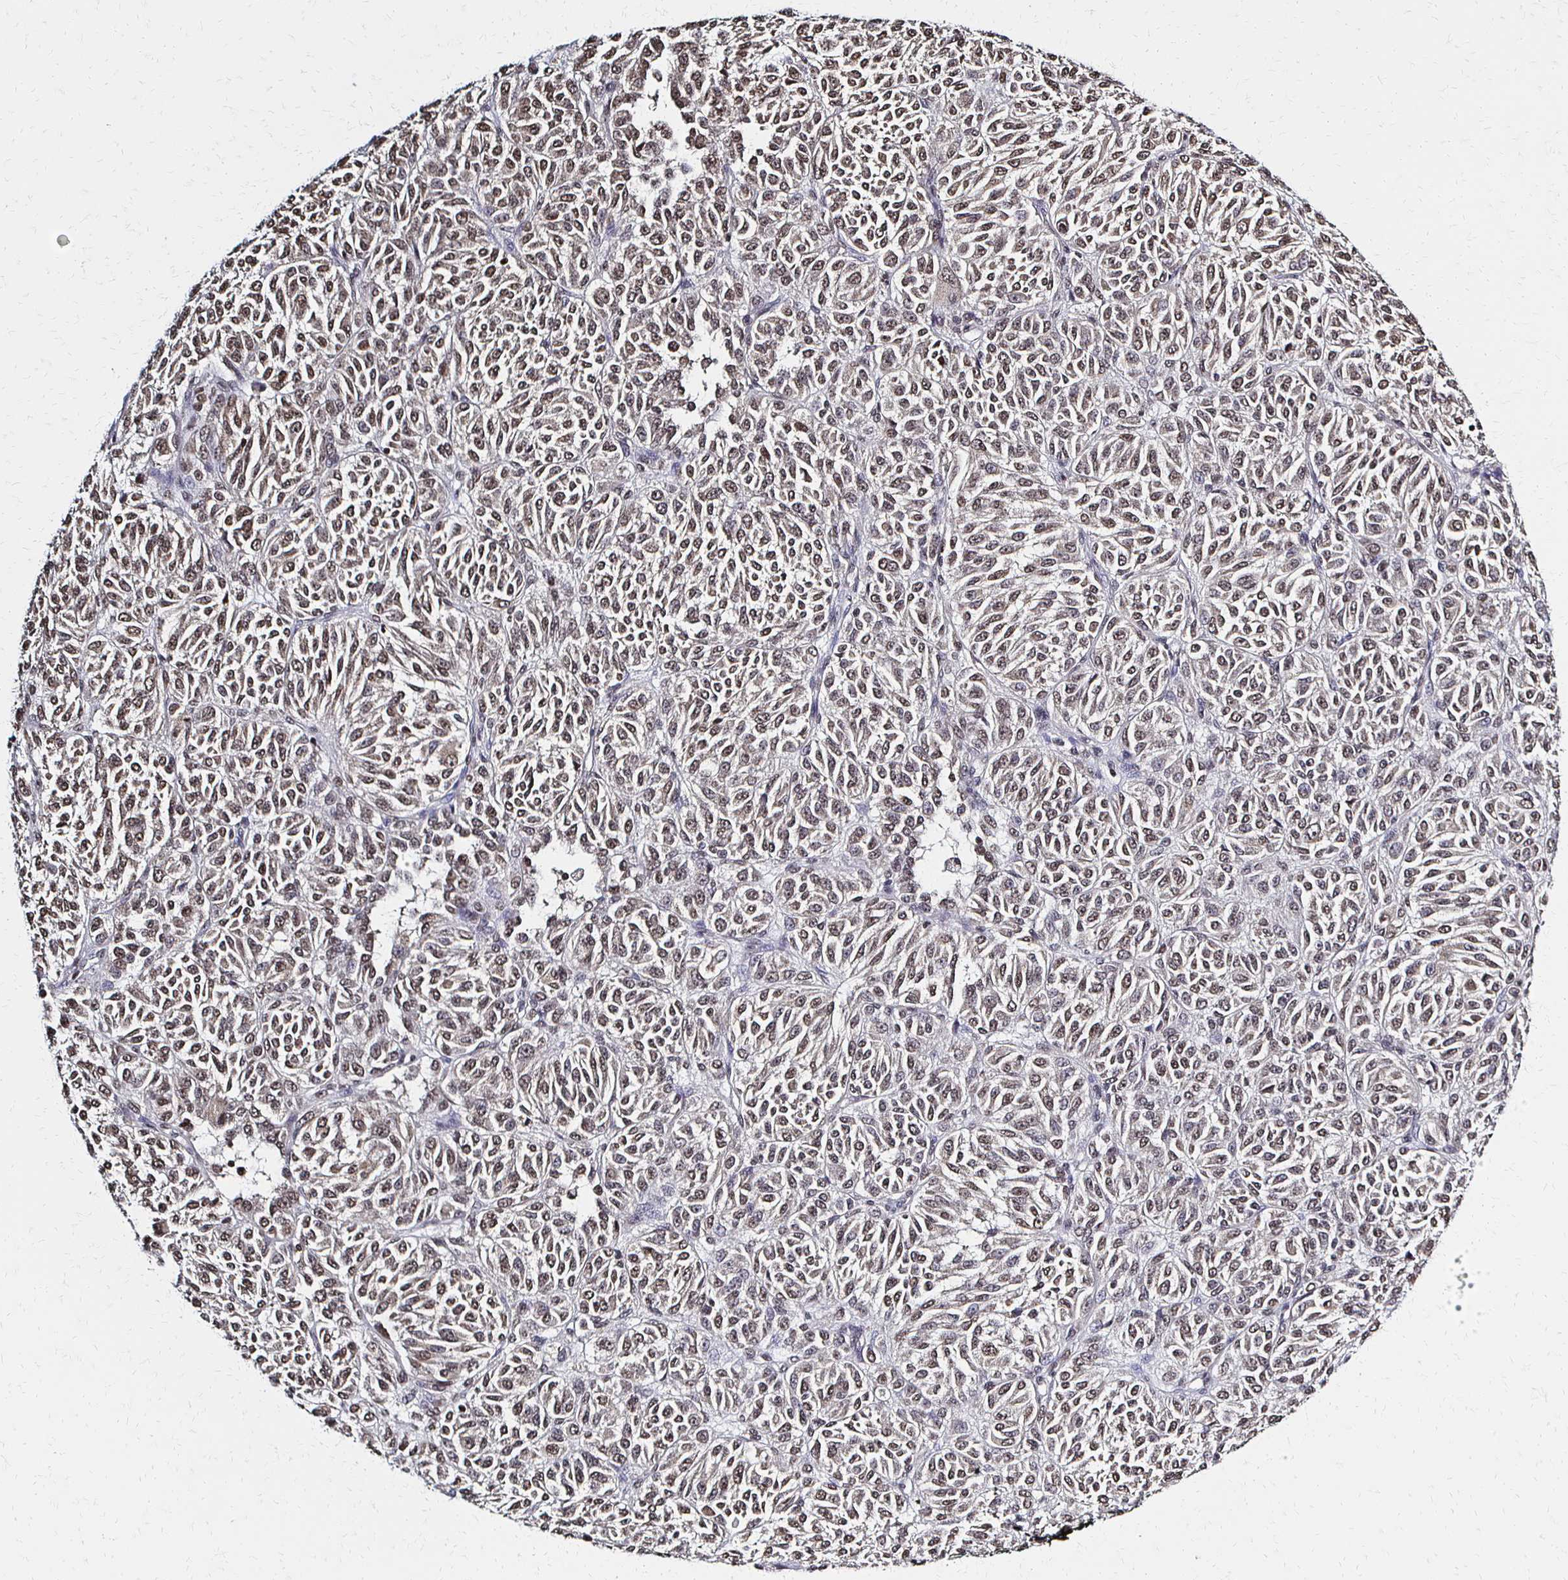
{"staining": {"intensity": "weak", "quantity": ">75%", "location": "nuclear"}, "tissue": "melanoma", "cell_type": "Tumor cells", "image_type": "cancer", "snomed": [{"axis": "morphology", "description": "Malignant melanoma, Metastatic site"}, {"axis": "topography", "description": "Brain"}], "caption": "Tumor cells show weak nuclear positivity in about >75% of cells in malignant melanoma (metastatic site).", "gene": "HOXA9", "patient": {"sex": "female", "age": 56}}